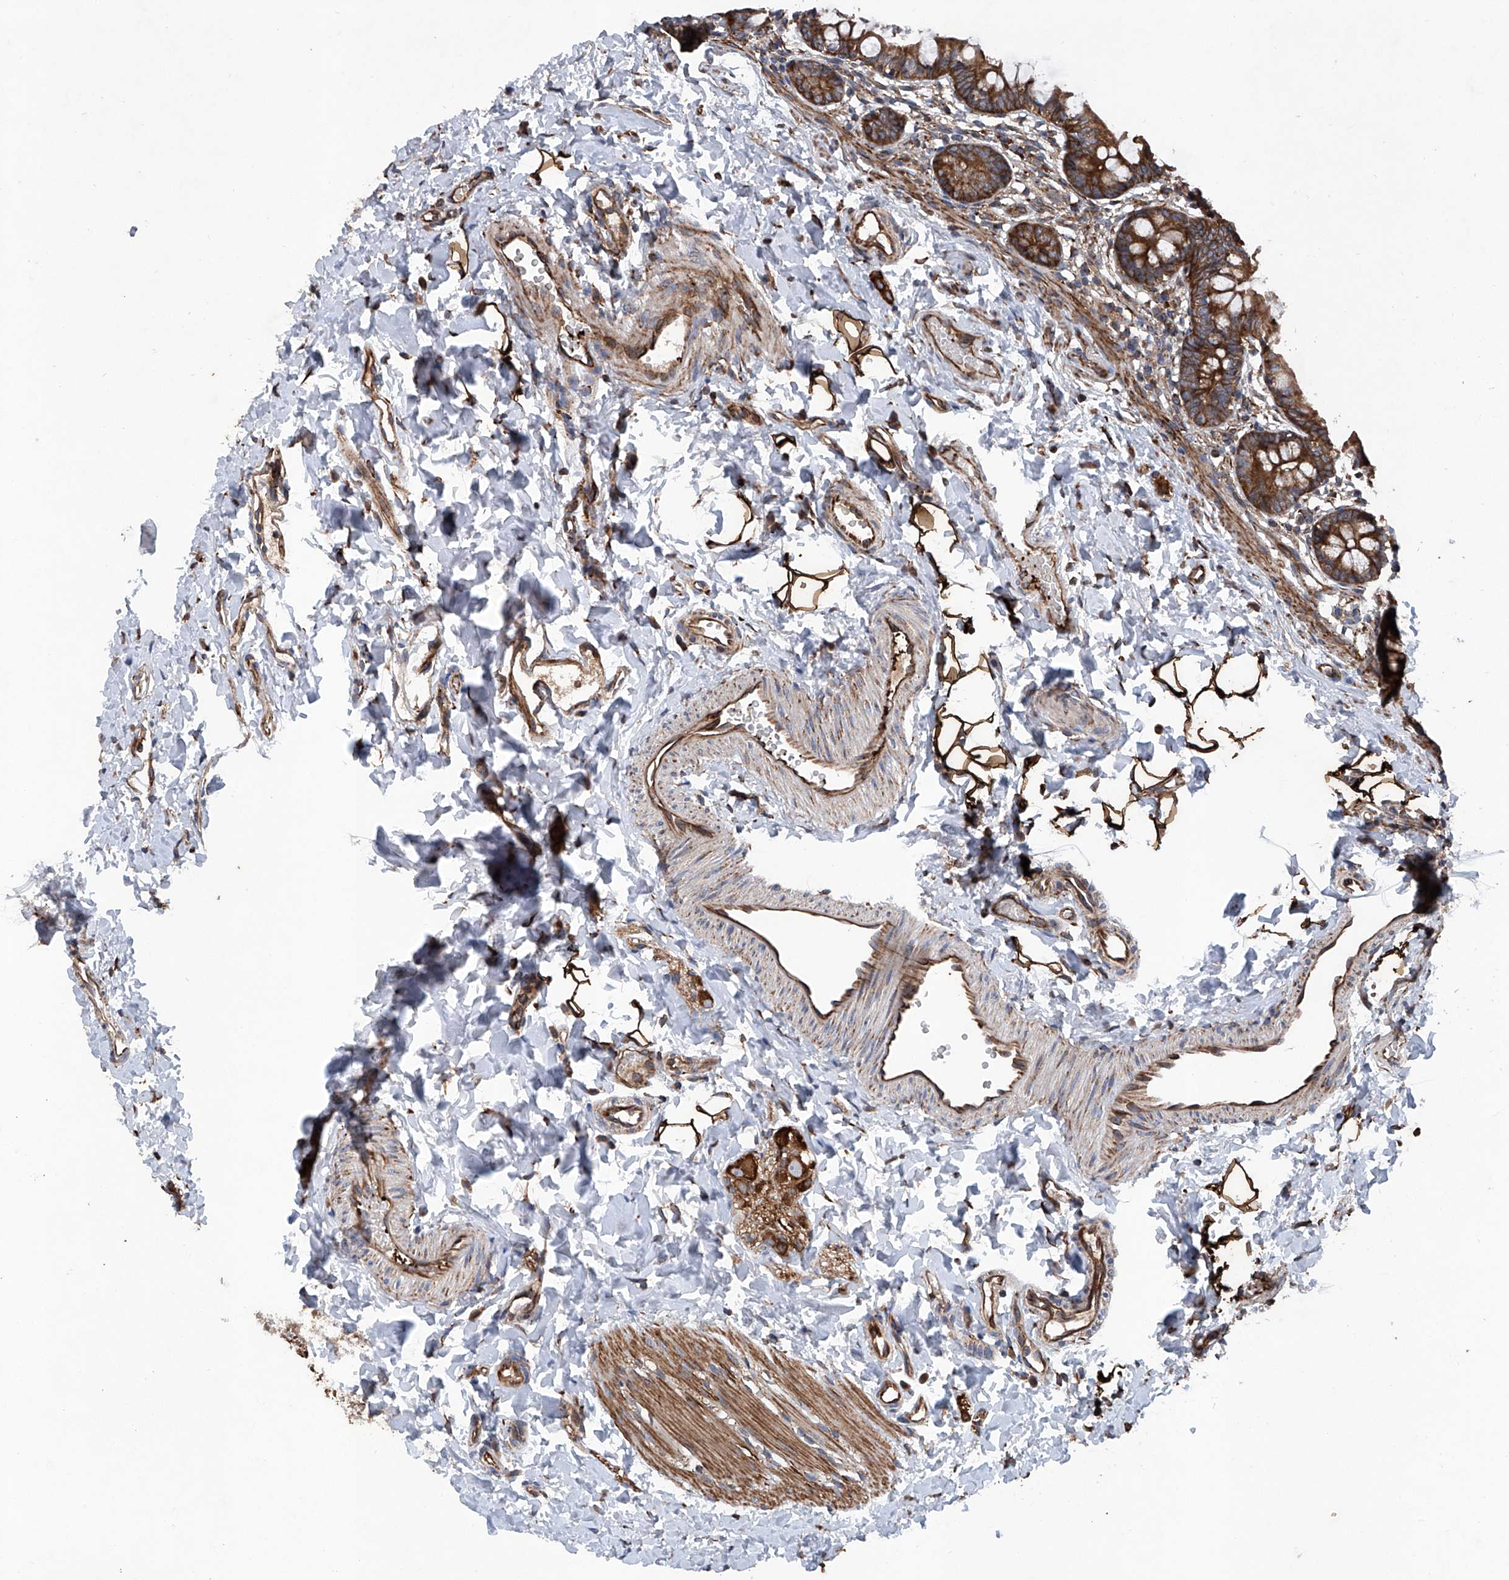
{"staining": {"intensity": "strong", "quantity": ">75%", "location": "cytoplasmic/membranous"}, "tissue": "small intestine", "cell_type": "Glandular cells", "image_type": "normal", "snomed": [{"axis": "morphology", "description": "Normal tissue, NOS"}, {"axis": "topography", "description": "Small intestine"}], "caption": "Normal small intestine displays strong cytoplasmic/membranous expression in about >75% of glandular cells.", "gene": "ASCC3", "patient": {"sex": "male", "age": 7}}